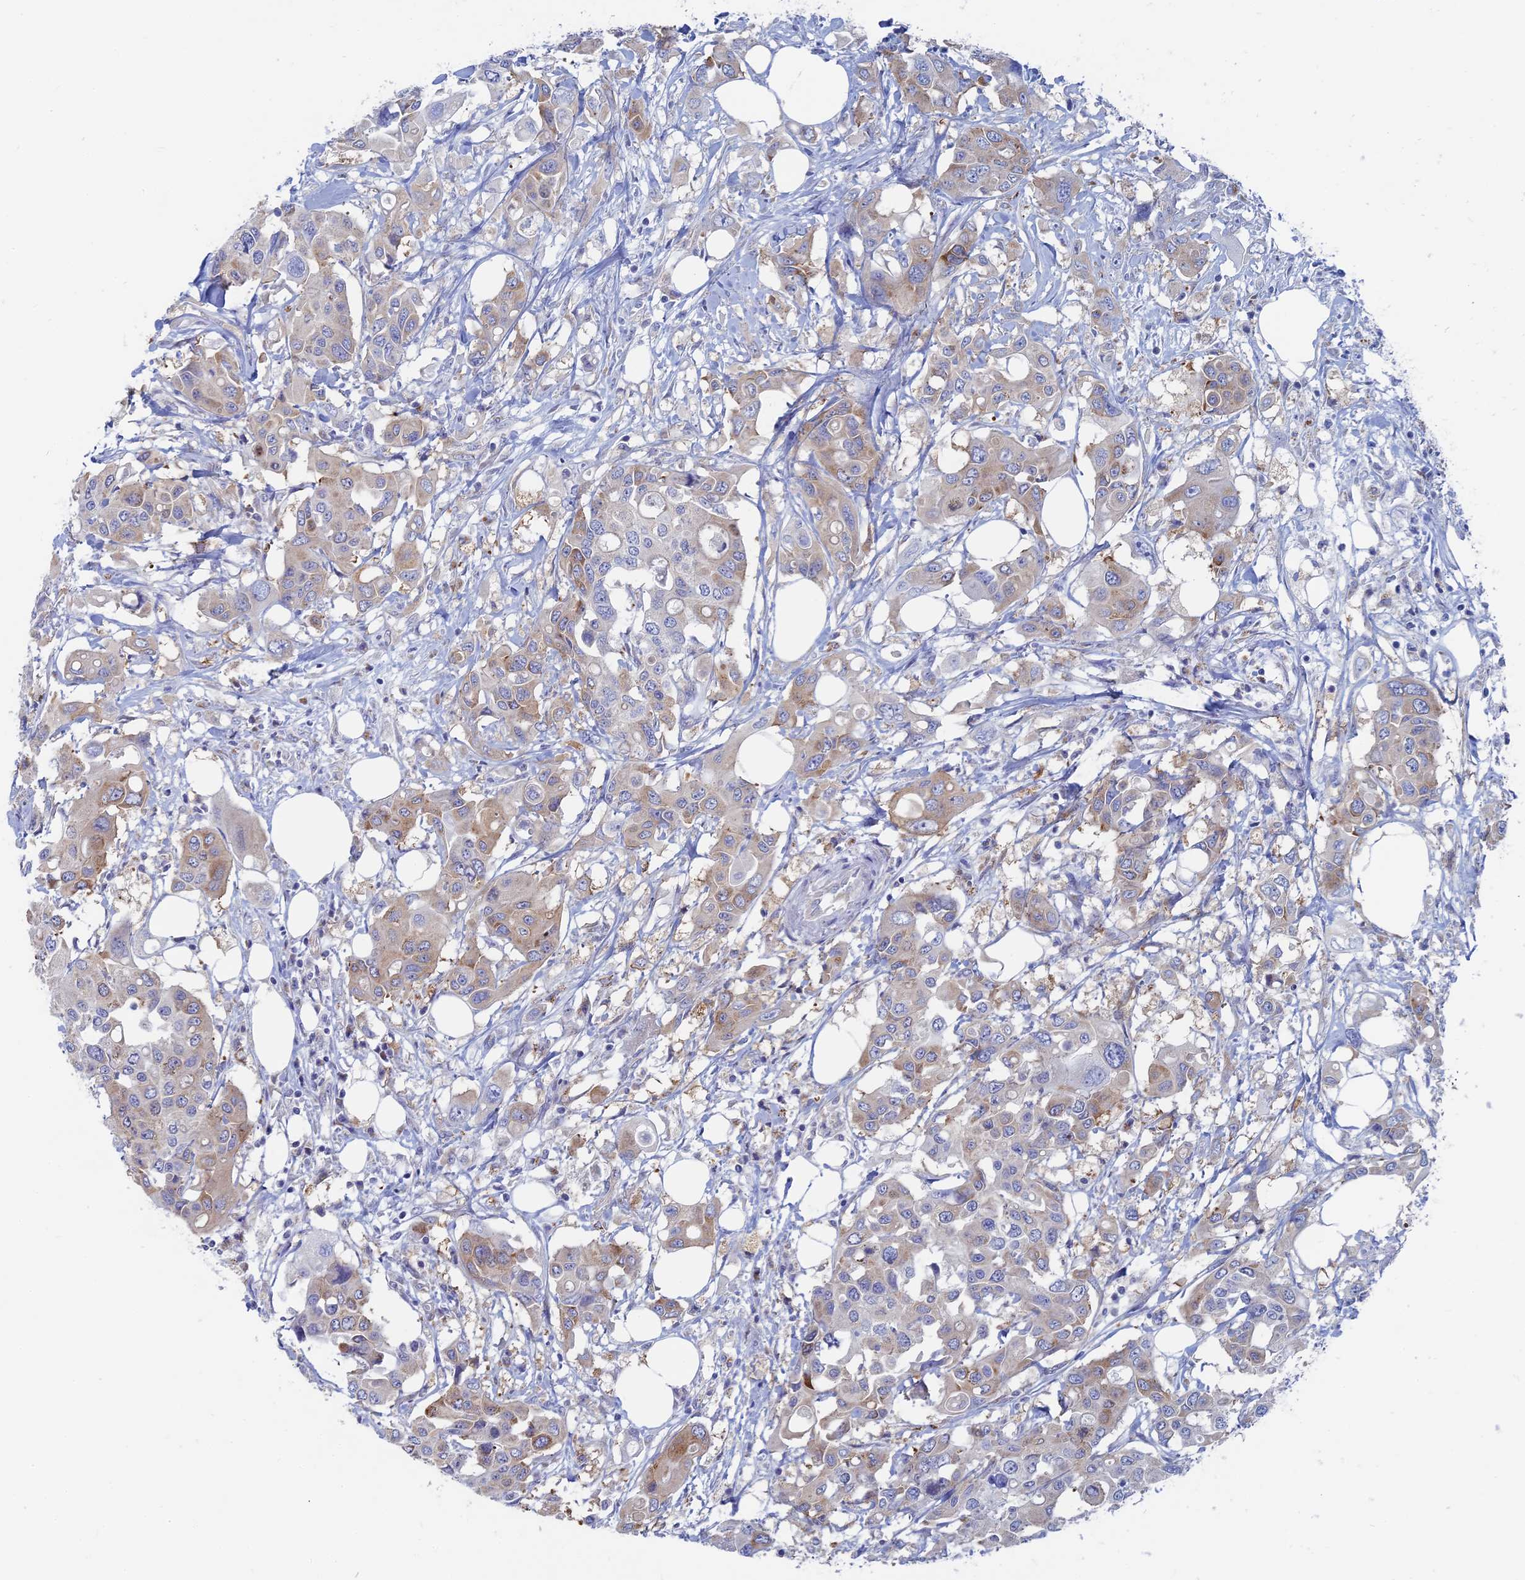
{"staining": {"intensity": "weak", "quantity": "25%-75%", "location": "cytoplasmic/membranous"}, "tissue": "colorectal cancer", "cell_type": "Tumor cells", "image_type": "cancer", "snomed": [{"axis": "morphology", "description": "Adenocarcinoma, NOS"}, {"axis": "topography", "description": "Colon"}], "caption": "An IHC micrograph of neoplastic tissue is shown. Protein staining in brown labels weak cytoplasmic/membranous positivity in colorectal cancer within tumor cells.", "gene": "TBC1D30", "patient": {"sex": "male", "age": 77}}